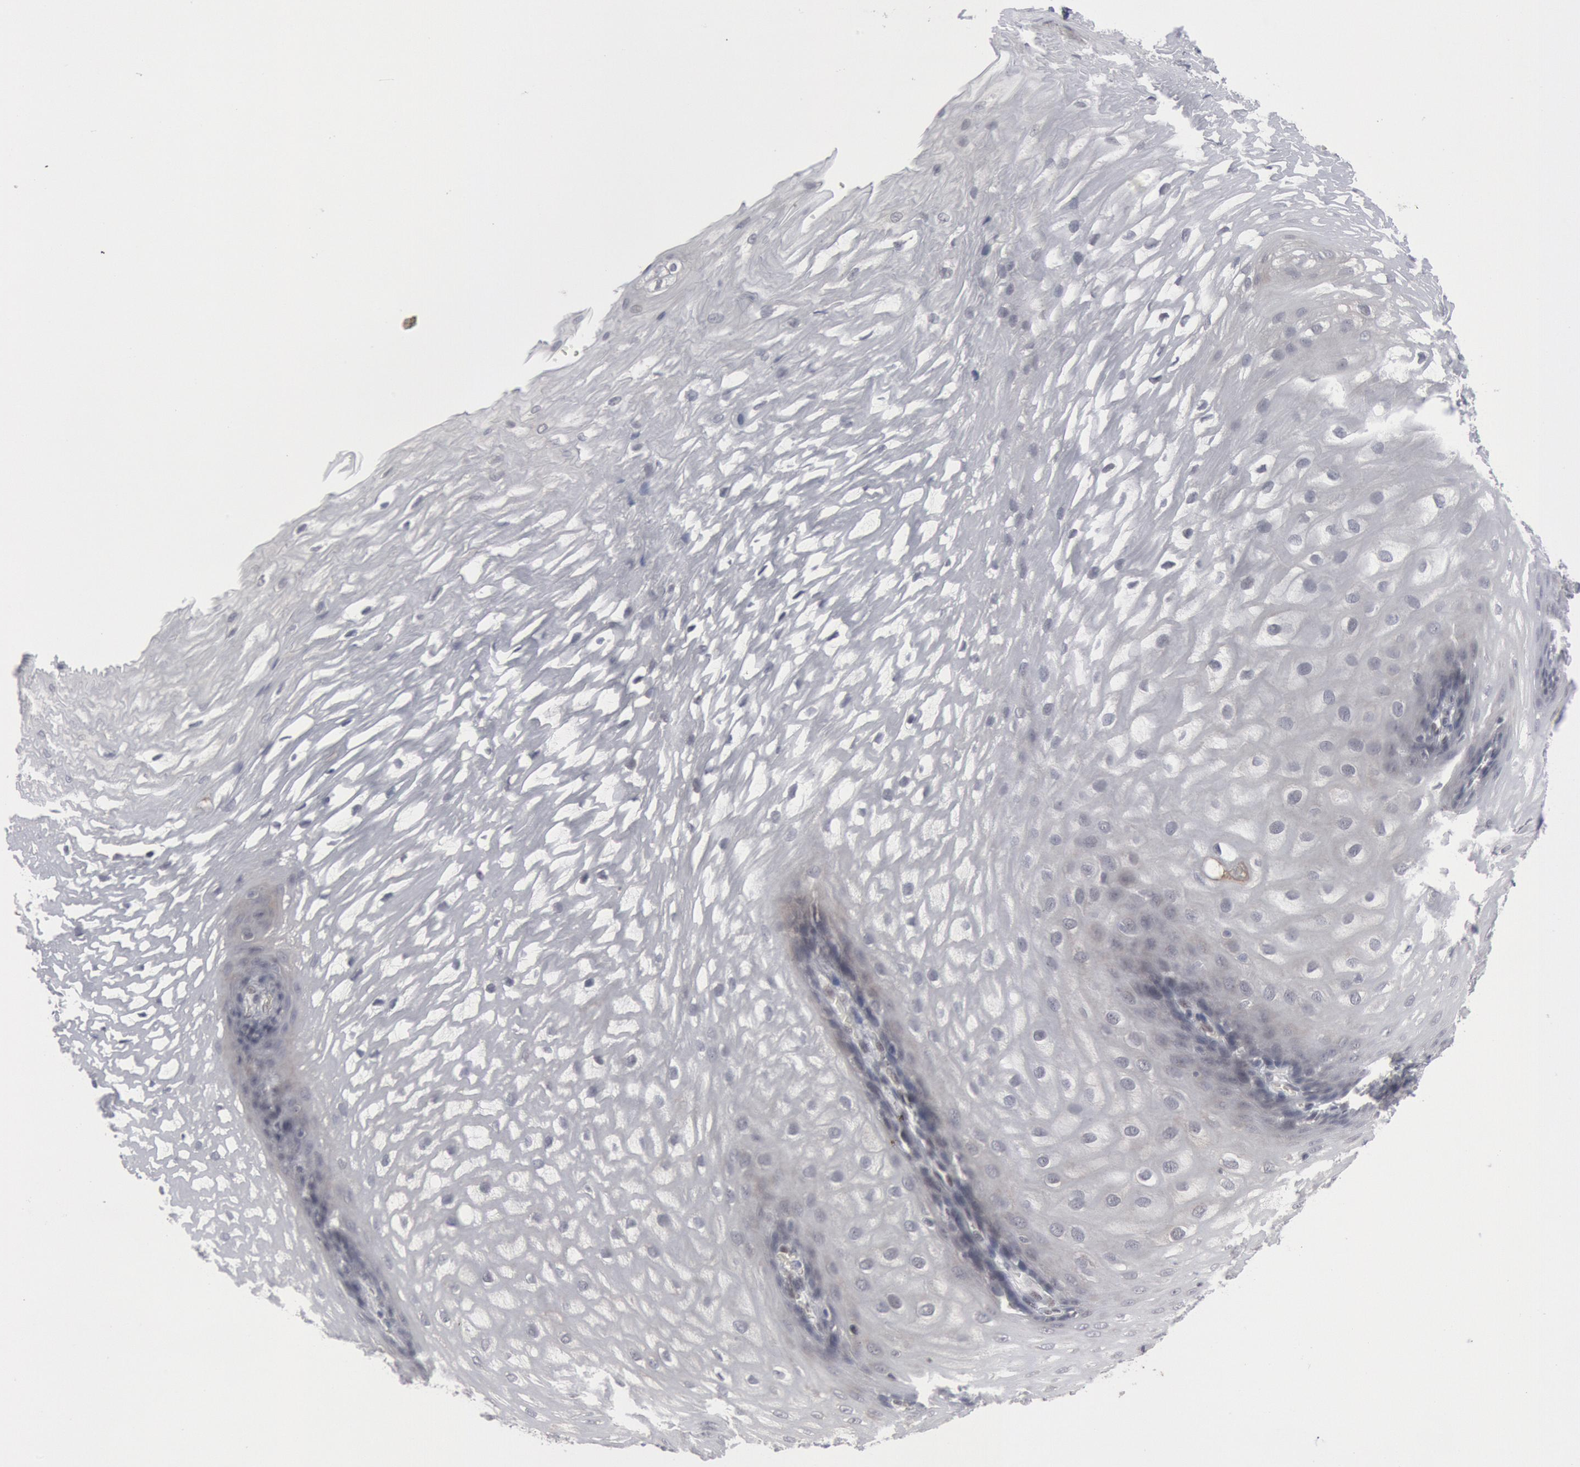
{"staining": {"intensity": "negative", "quantity": "none", "location": "none"}, "tissue": "esophagus", "cell_type": "Squamous epithelial cells", "image_type": "normal", "snomed": [{"axis": "morphology", "description": "Normal tissue, NOS"}, {"axis": "morphology", "description": "Adenocarcinoma, NOS"}, {"axis": "topography", "description": "Esophagus"}, {"axis": "topography", "description": "Stomach"}], "caption": "The photomicrograph shows no significant positivity in squamous epithelial cells of esophagus.", "gene": "FOXO1", "patient": {"sex": "male", "age": 62}}